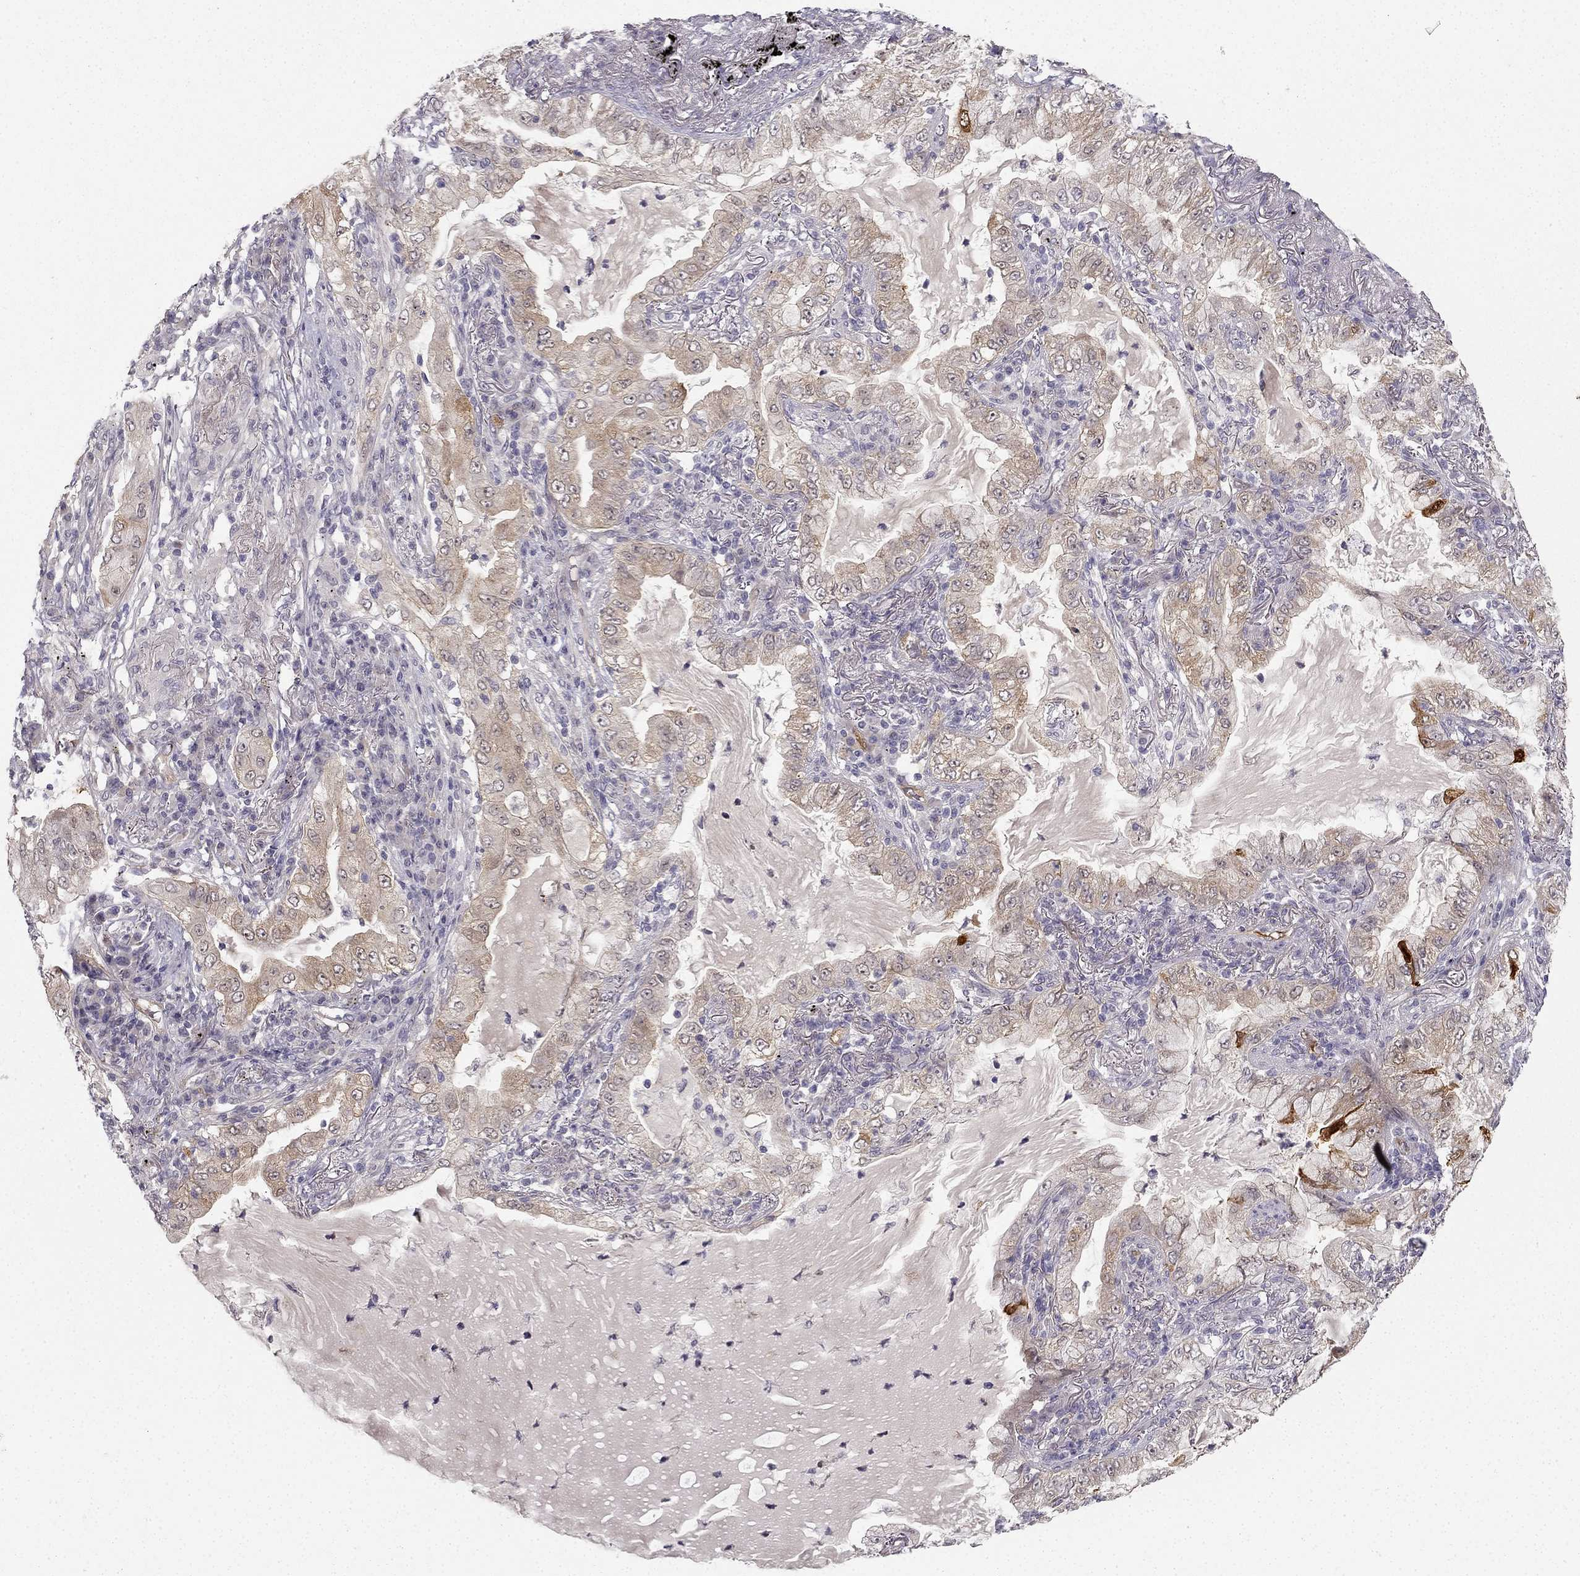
{"staining": {"intensity": "weak", "quantity": ">75%", "location": "cytoplasmic/membranous"}, "tissue": "lung cancer", "cell_type": "Tumor cells", "image_type": "cancer", "snomed": [{"axis": "morphology", "description": "Adenocarcinoma, NOS"}, {"axis": "topography", "description": "Lung"}], "caption": "A histopathology image of human lung adenocarcinoma stained for a protein displays weak cytoplasmic/membranous brown staining in tumor cells.", "gene": "NQO1", "patient": {"sex": "female", "age": 73}}